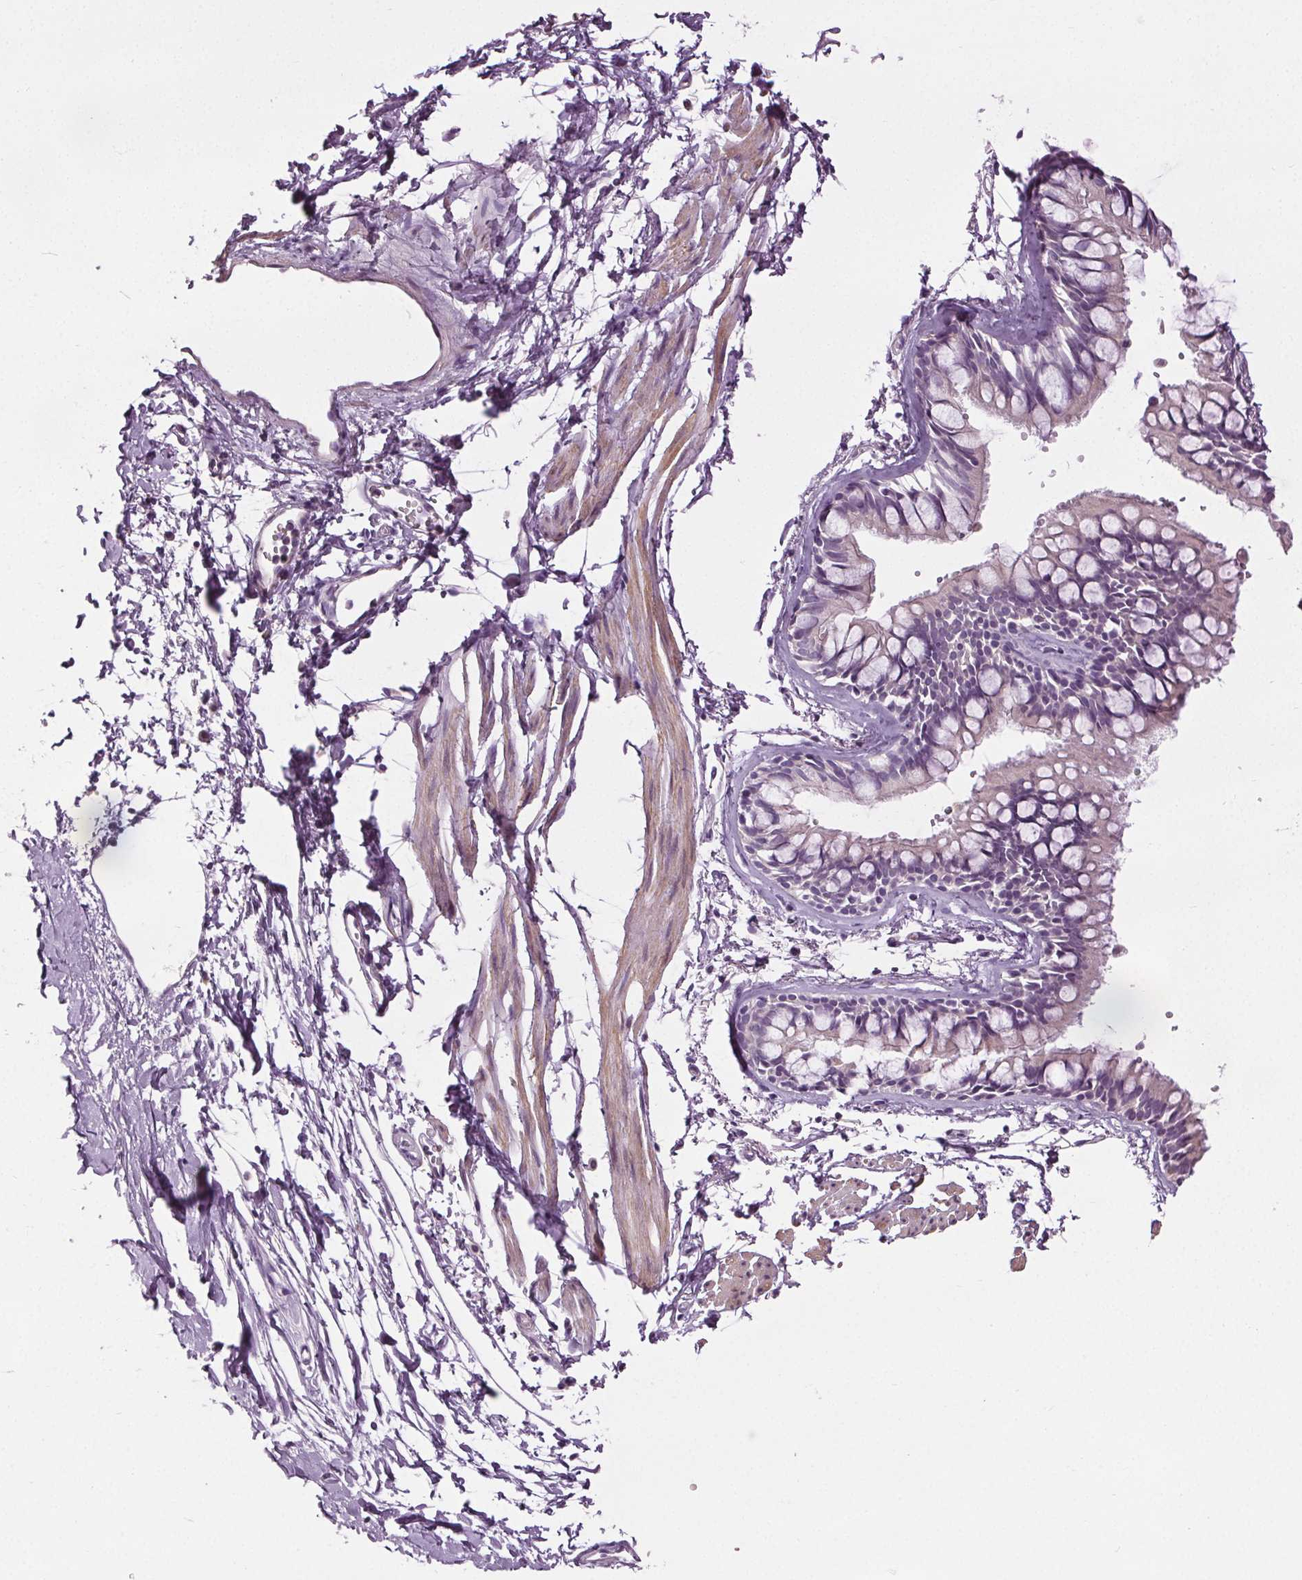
{"staining": {"intensity": "negative", "quantity": "none", "location": "none"}, "tissue": "bronchus", "cell_type": "Respiratory epithelial cells", "image_type": "normal", "snomed": [{"axis": "morphology", "description": "Normal tissue, NOS"}, {"axis": "topography", "description": "Cartilage tissue"}, {"axis": "topography", "description": "Bronchus"}], "caption": "This is a histopathology image of immunohistochemistry (IHC) staining of benign bronchus, which shows no positivity in respiratory epithelial cells.", "gene": "RASA1", "patient": {"sex": "female", "age": 59}}